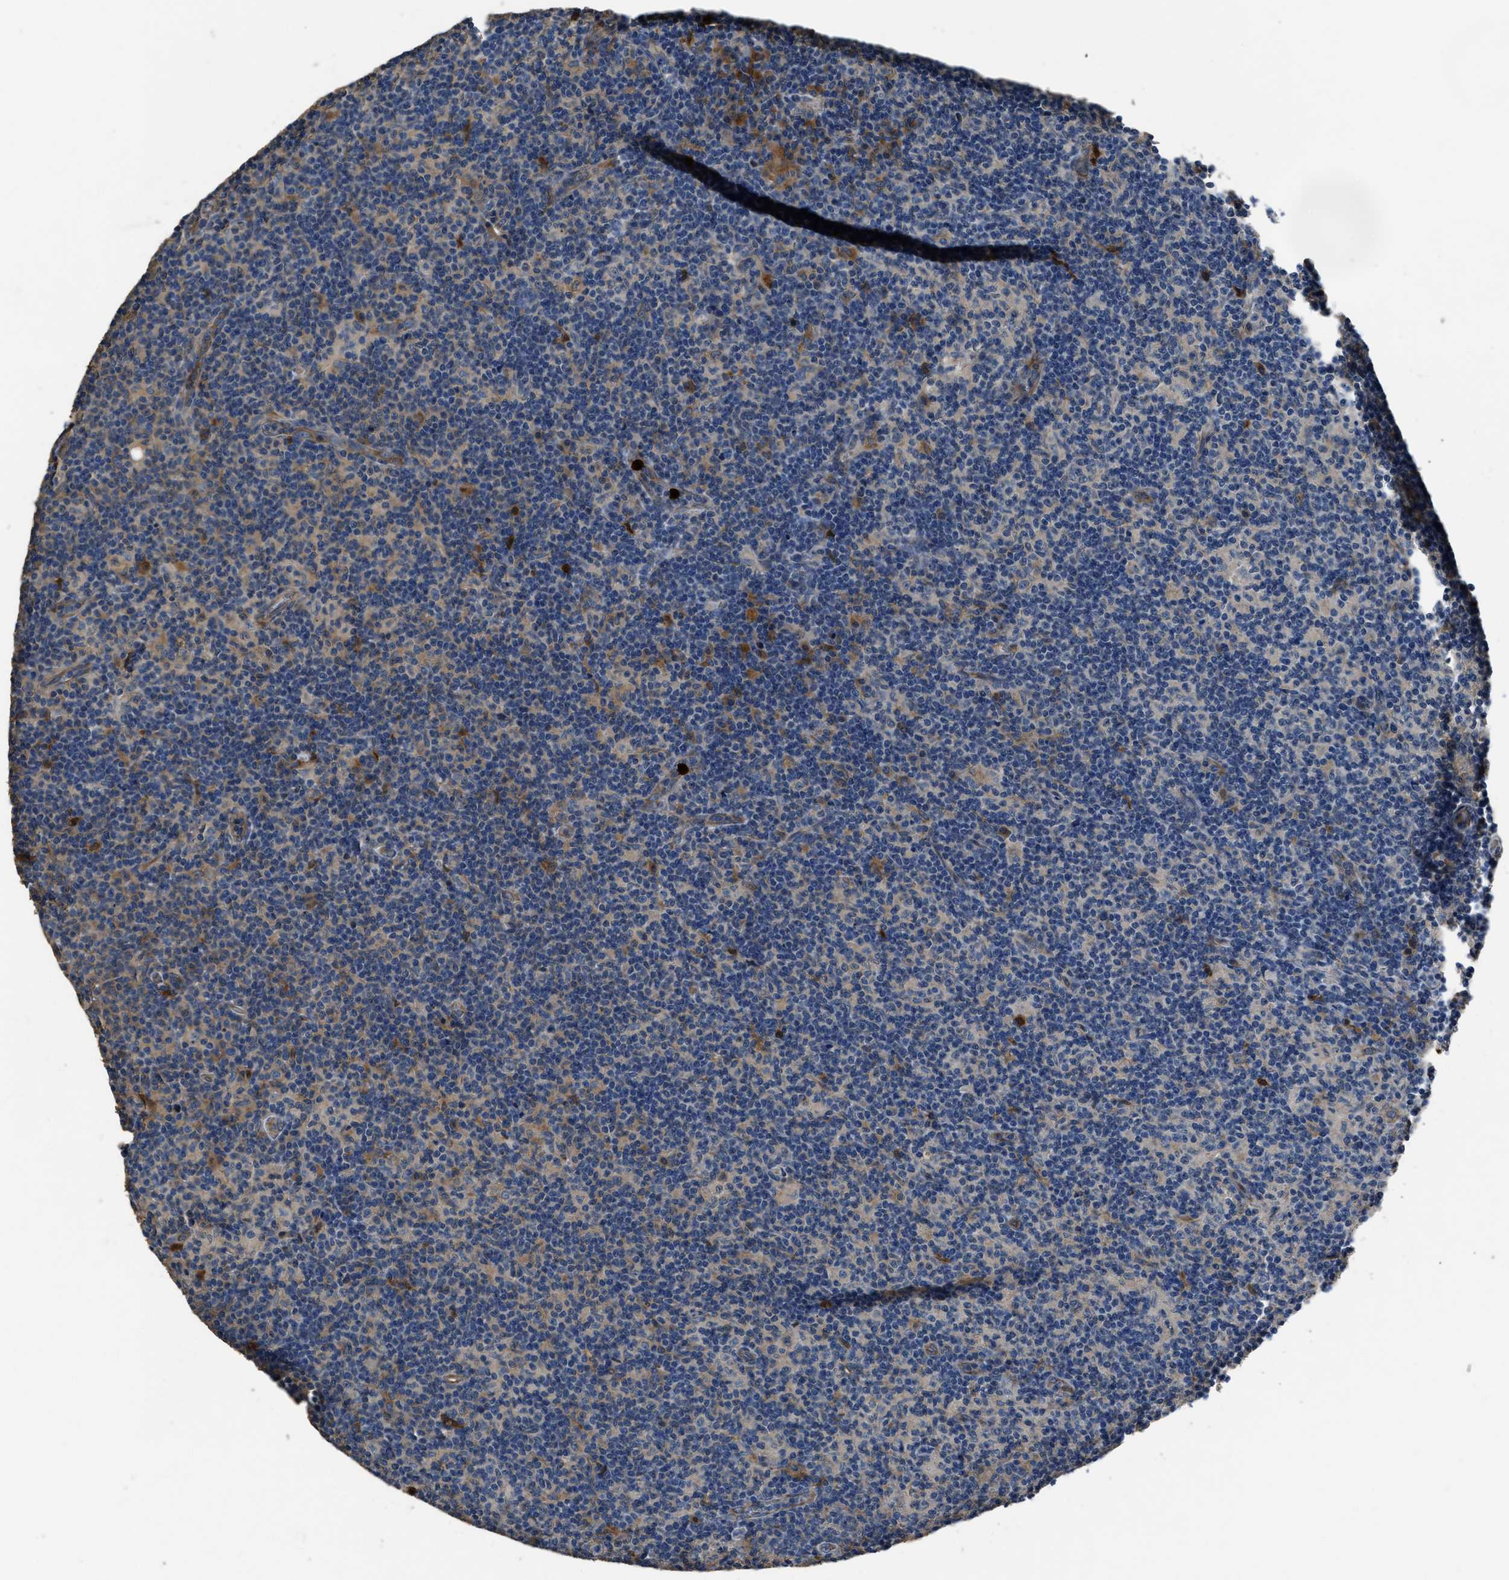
{"staining": {"intensity": "negative", "quantity": "none", "location": "none"}, "tissue": "lymph node", "cell_type": "Germinal center cells", "image_type": "normal", "snomed": [{"axis": "morphology", "description": "Normal tissue, NOS"}, {"axis": "morphology", "description": "Inflammation, NOS"}, {"axis": "topography", "description": "Lymph node"}], "caption": "This is a photomicrograph of immunohistochemistry staining of benign lymph node, which shows no expression in germinal center cells. (Stains: DAB immunohistochemistry with hematoxylin counter stain, Microscopy: brightfield microscopy at high magnification).", "gene": "ANGPT1", "patient": {"sex": "male", "age": 55}}